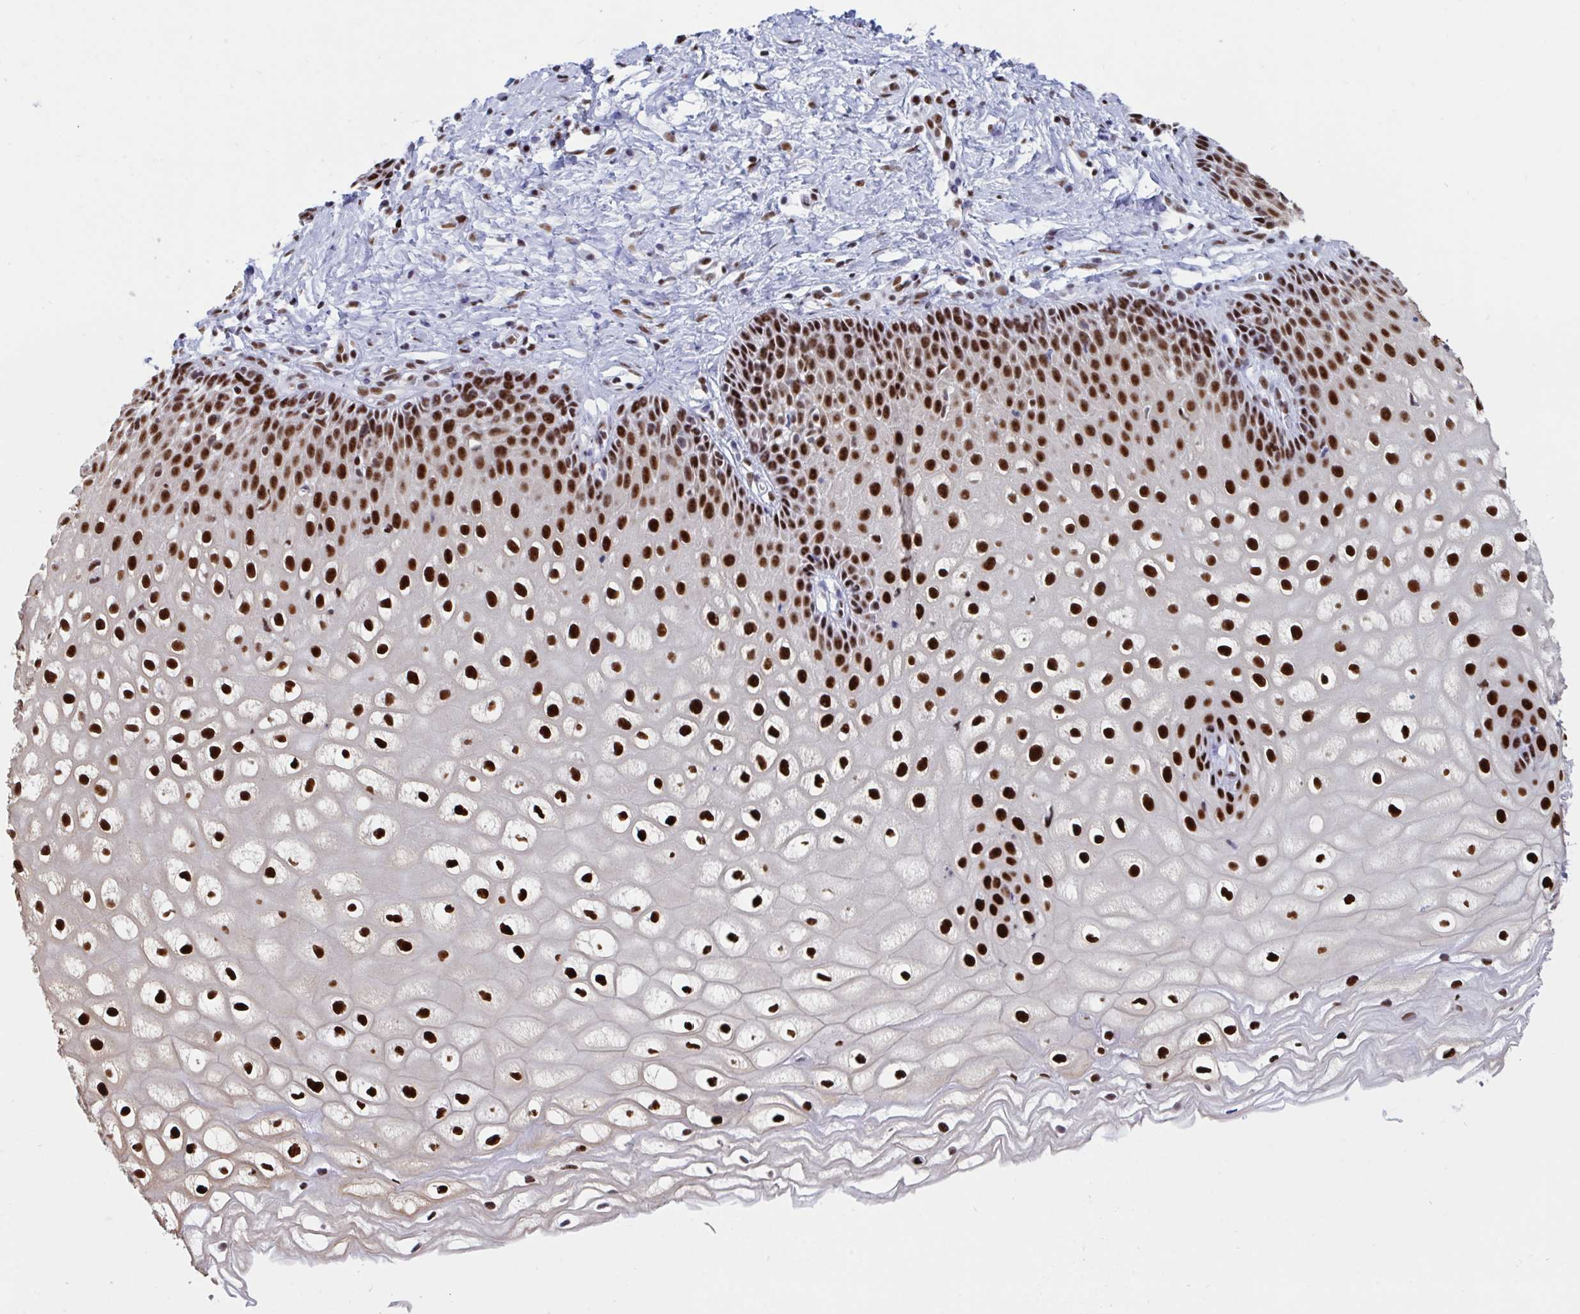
{"staining": {"intensity": "strong", "quantity": ">75%", "location": "nuclear"}, "tissue": "cervix", "cell_type": "Glandular cells", "image_type": "normal", "snomed": [{"axis": "morphology", "description": "Normal tissue, NOS"}, {"axis": "topography", "description": "Cervix"}], "caption": "IHC histopathology image of normal cervix stained for a protein (brown), which displays high levels of strong nuclear positivity in approximately >75% of glandular cells.", "gene": "IKZF2", "patient": {"sex": "female", "age": 36}}